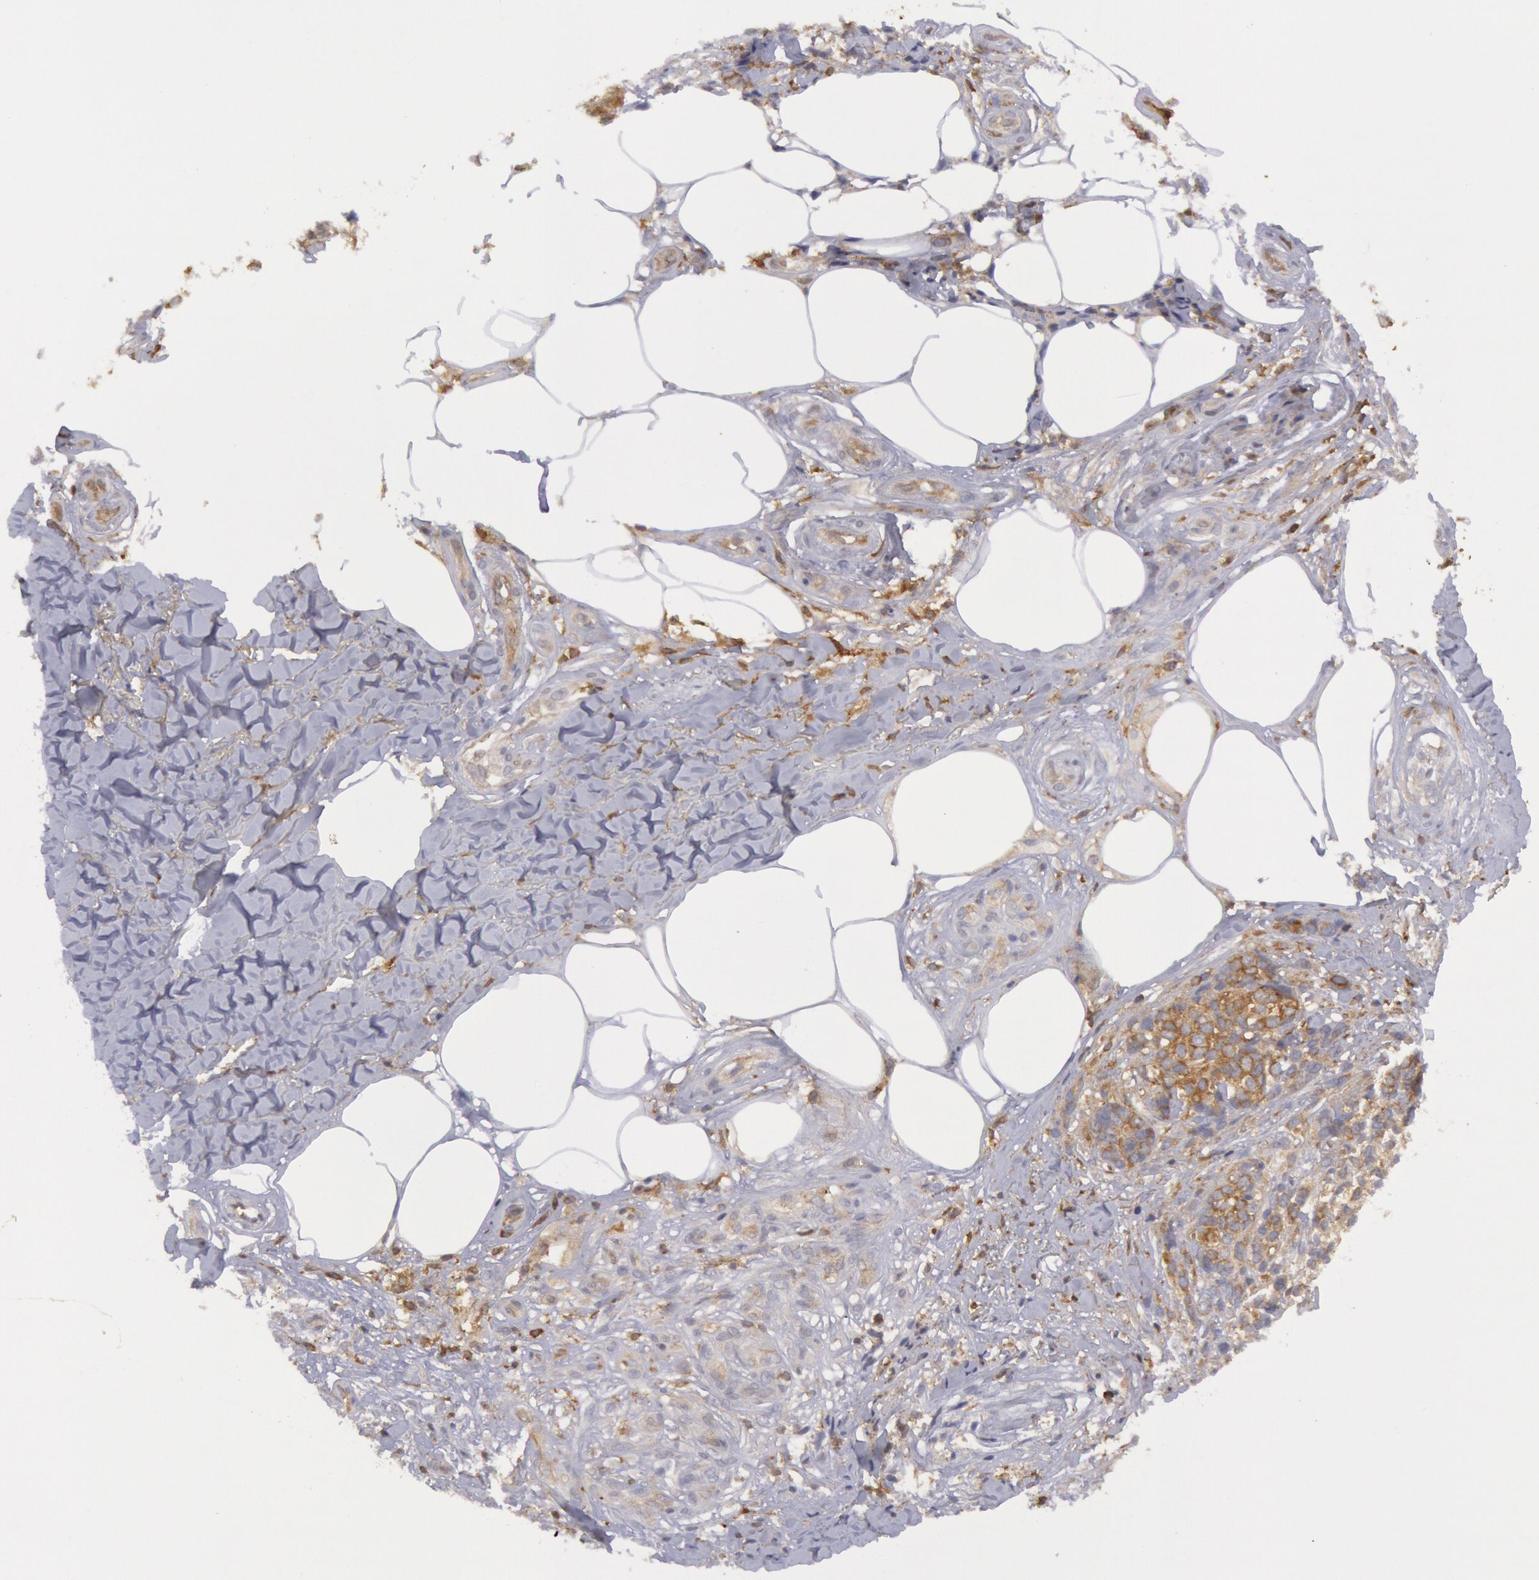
{"staining": {"intensity": "moderate", "quantity": ">75%", "location": "cytoplasmic/membranous"}, "tissue": "melanoma", "cell_type": "Tumor cells", "image_type": "cancer", "snomed": [{"axis": "morphology", "description": "Malignant melanoma, NOS"}, {"axis": "topography", "description": "Skin"}], "caption": "Immunohistochemical staining of malignant melanoma reveals medium levels of moderate cytoplasmic/membranous protein expression in about >75% of tumor cells.", "gene": "IKBKB", "patient": {"sex": "female", "age": 85}}